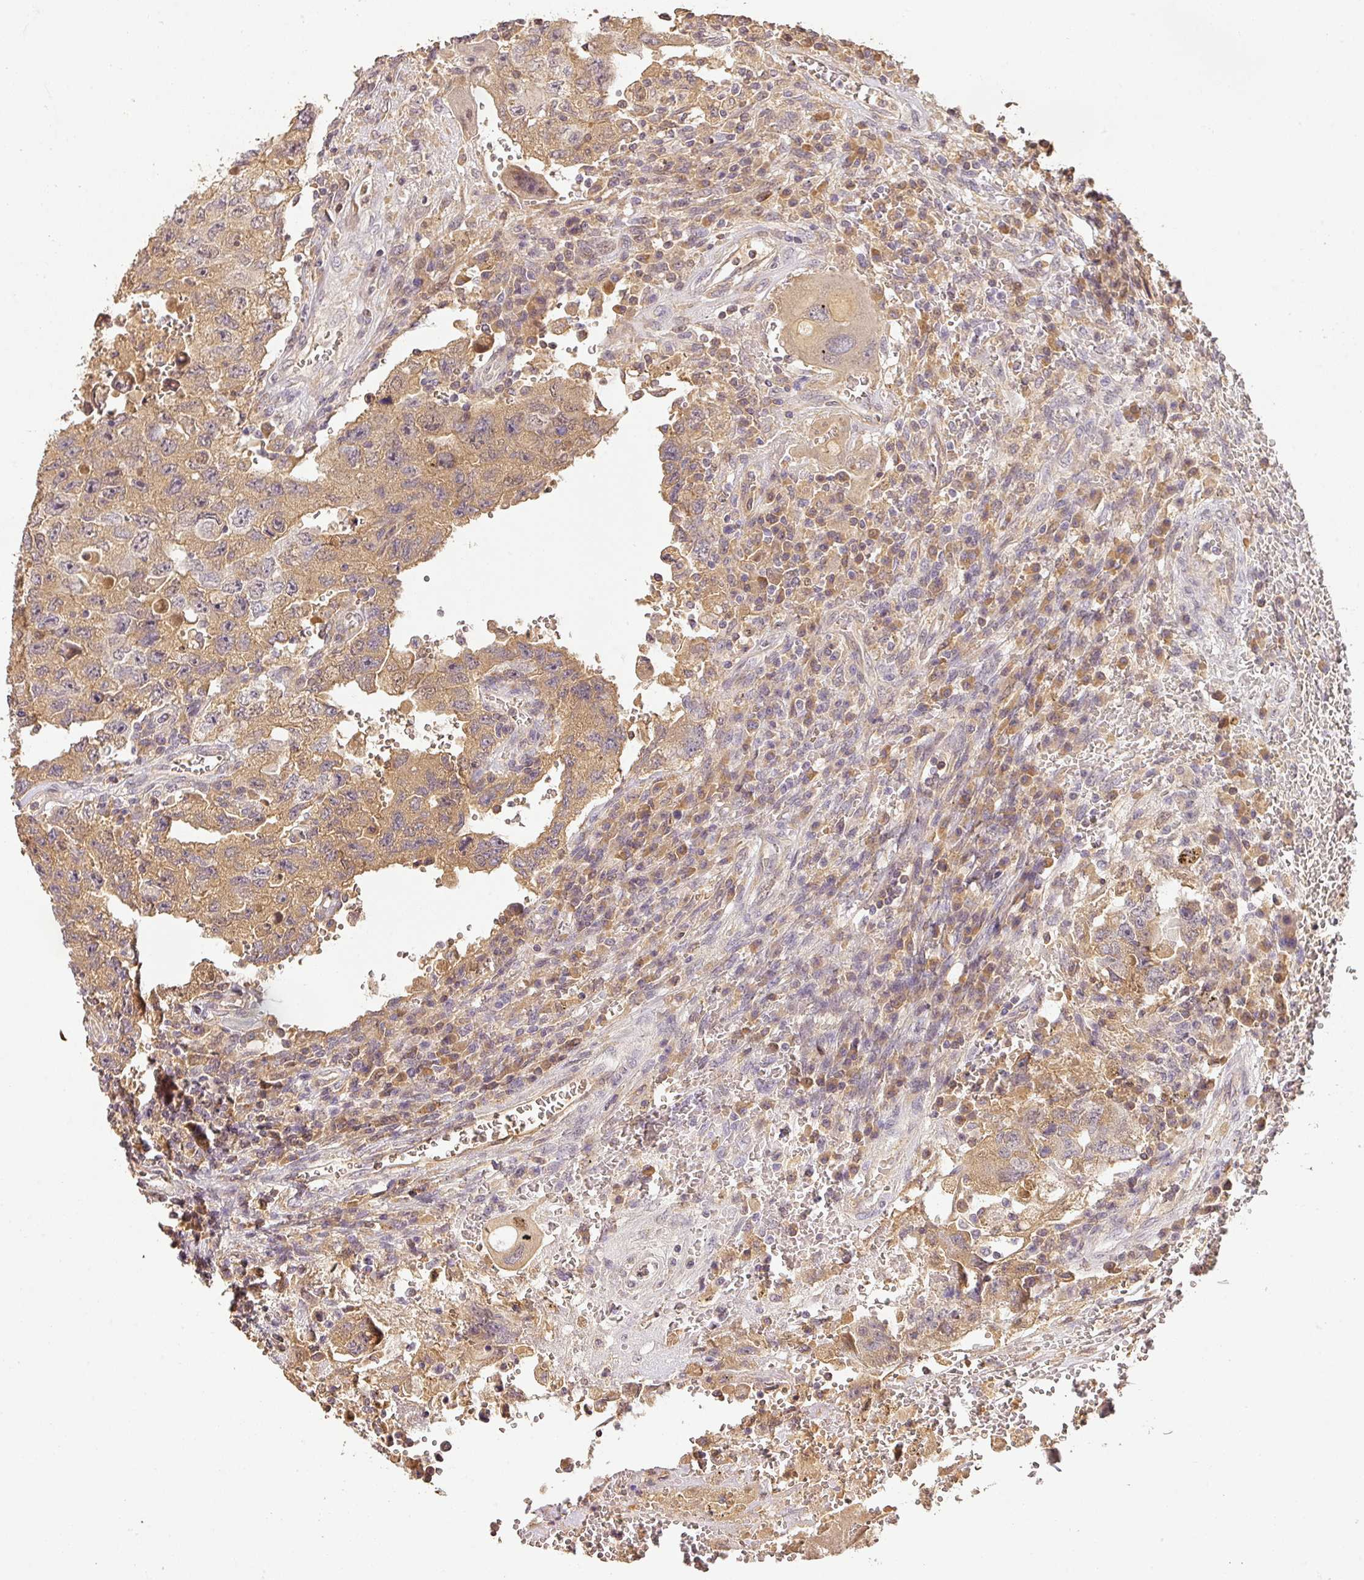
{"staining": {"intensity": "moderate", "quantity": "25%-75%", "location": "cytoplasmic/membranous"}, "tissue": "testis cancer", "cell_type": "Tumor cells", "image_type": "cancer", "snomed": [{"axis": "morphology", "description": "Carcinoma, Embryonal, NOS"}, {"axis": "topography", "description": "Testis"}], "caption": "Approximately 25%-75% of tumor cells in human testis cancer demonstrate moderate cytoplasmic/membranous protein expression as visualized by brown immunohistochemical staining.", "gene": "BPIFB3", "patient": {"sex": "male", "age": 26}}